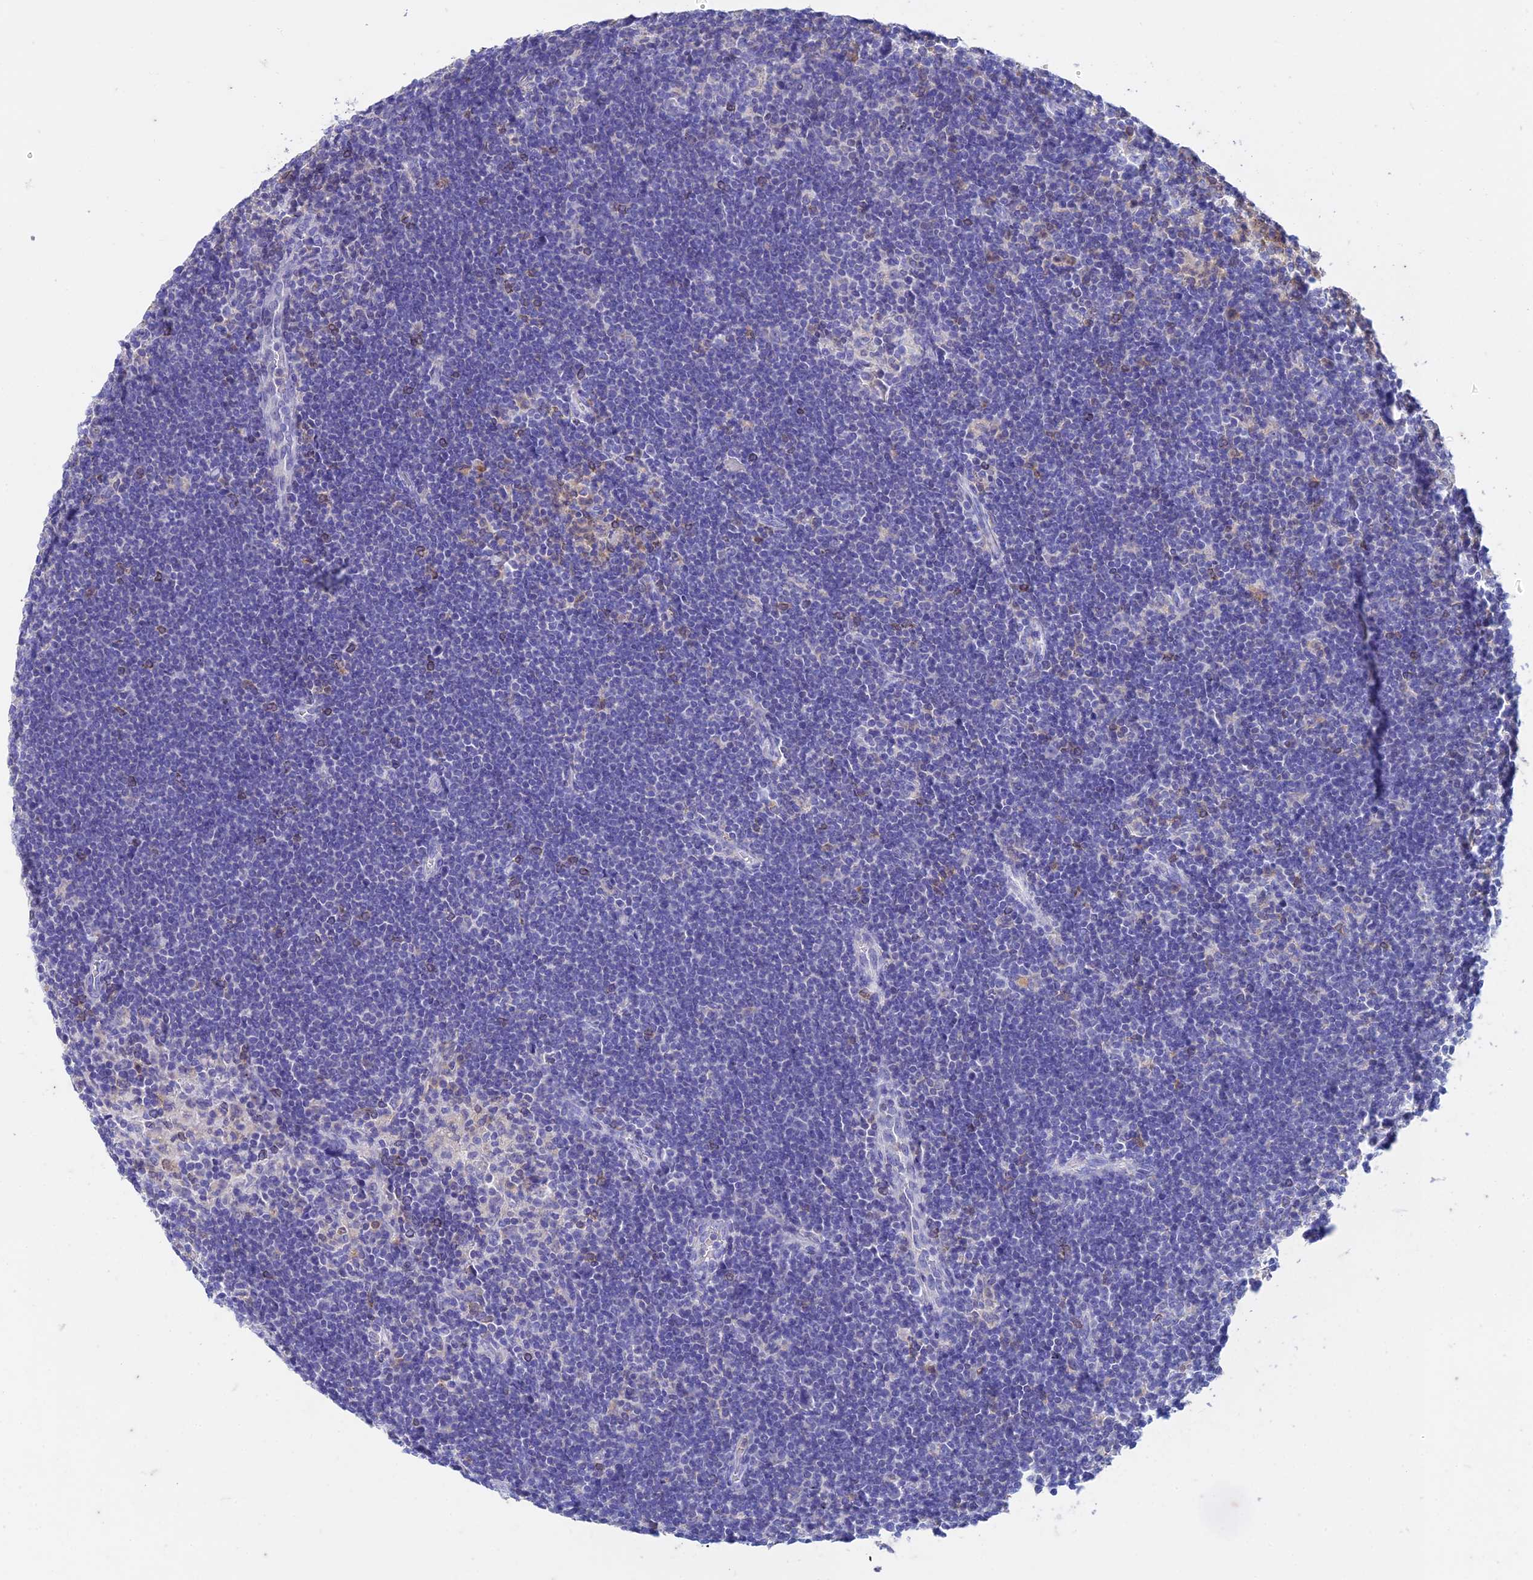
{"staining": {"intensity": "negative", "quantity": "none", "location": "none"}, "tissue": "lymphoma", "cell_type": "Tumor cells", "image_type": "cancer", "snomed": [{"axis": "morphology", "description": "Hodgkin's disease, NOS"}, {"axis": "topography", "description": "Lymph node"}], "caption": "Tumor cells are negative for brown protein staining in lymphoma. Brightfield microscopy of immunohistochemistry stained with DAB (3,3'-diaminobenzidine) (brown) and hematoxylin (blue), captured at high magnification.", "gene": "FGF7", "patient": {"sex": "female", "age": 57}}